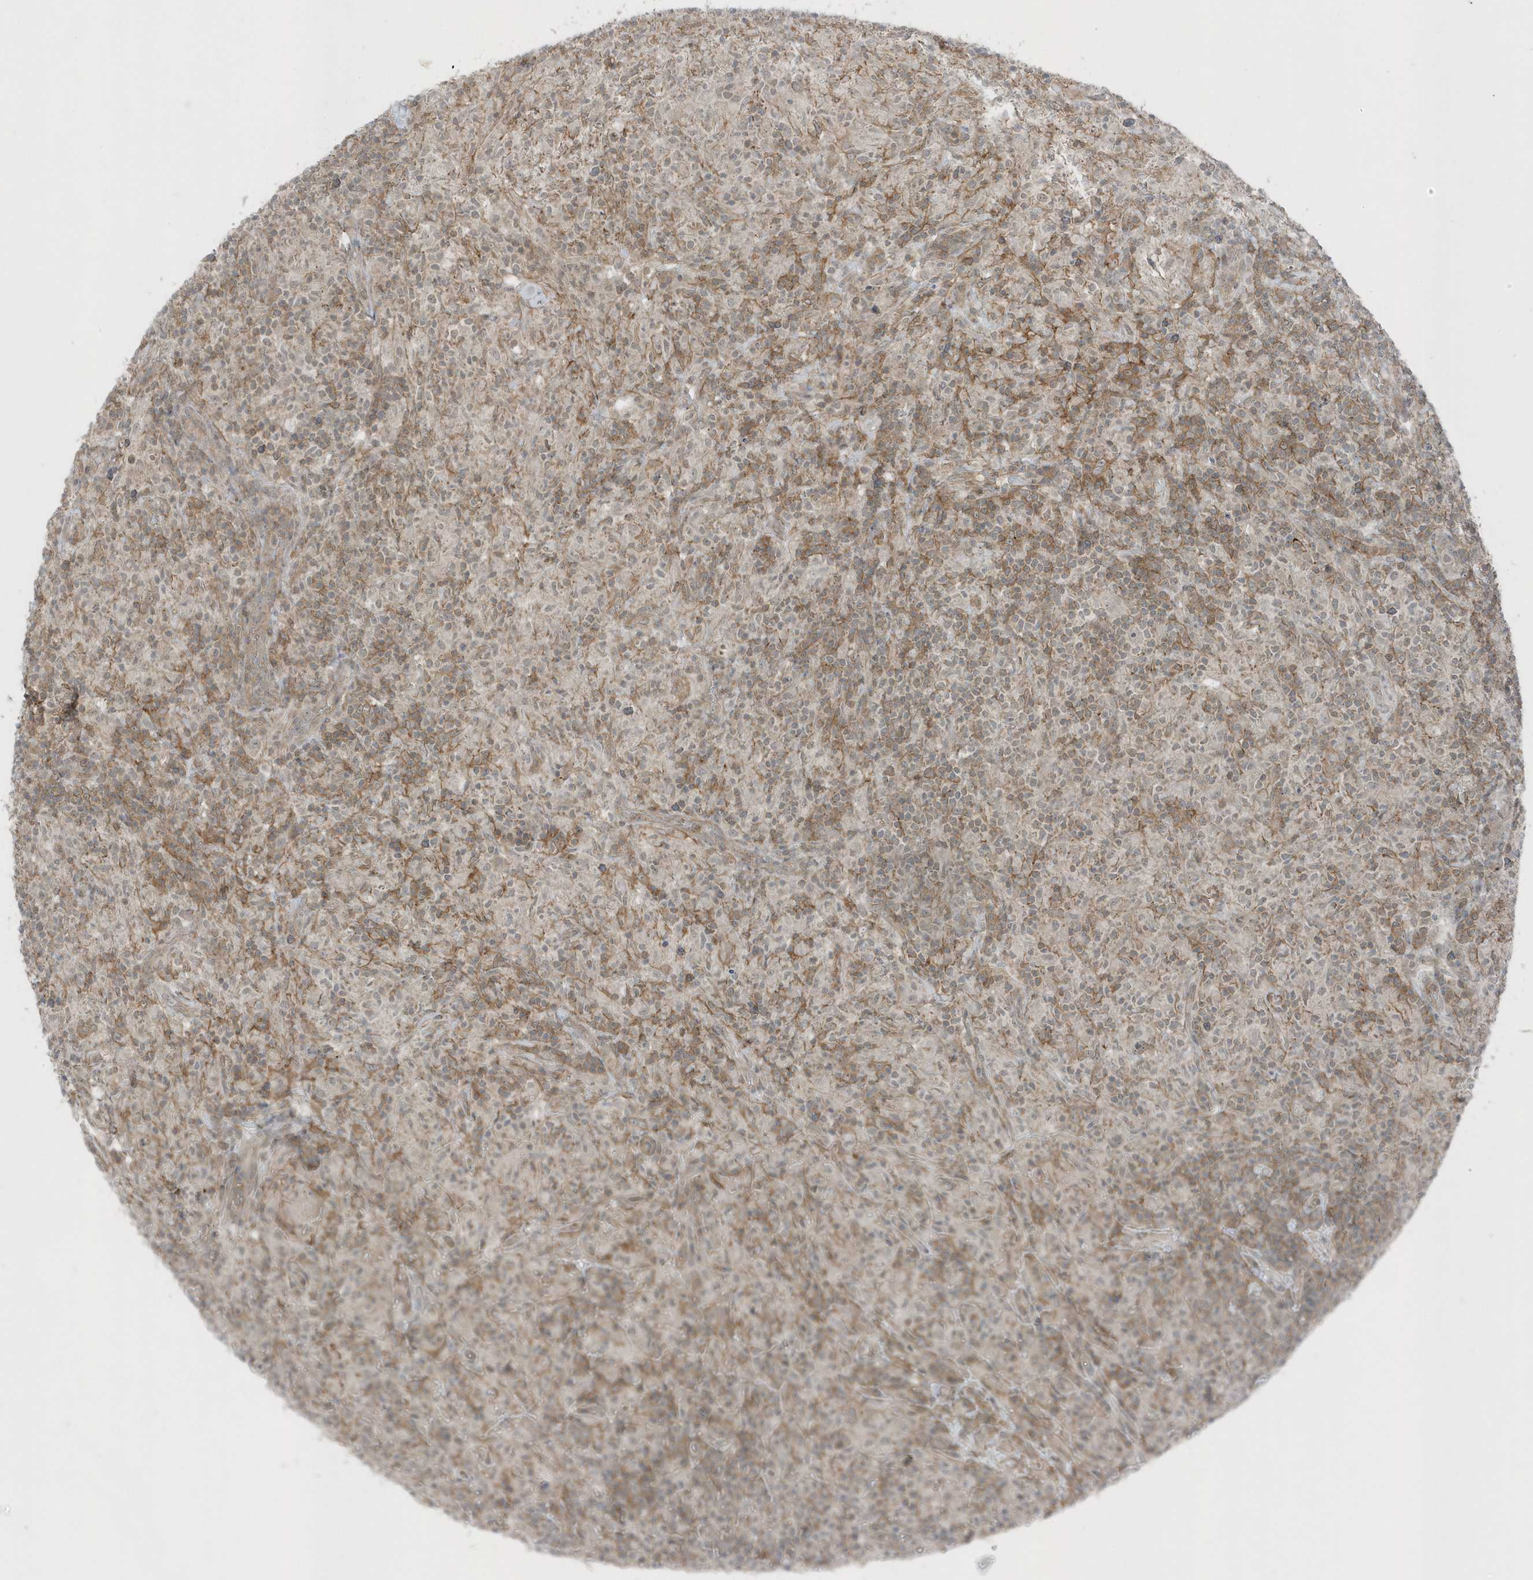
{"staining": {"intensity": "negative", "quantity": "none", "location": "none"}, "tissue": "lymphoma", "cell_type": "Tumor cells", "image_type": "cancer", "snomed": [{"axis": "morphology", "description": "Hodgkin's disease, NOS"}, {"axis": "topography", "description": "Lymph node"}], "caption": "Hodgkin's disease was stained to show a protein in brown. There is no significant staining in tumor cells.", "gene": "PARD3B", "patient": {"sex": "male", "age": 70}}